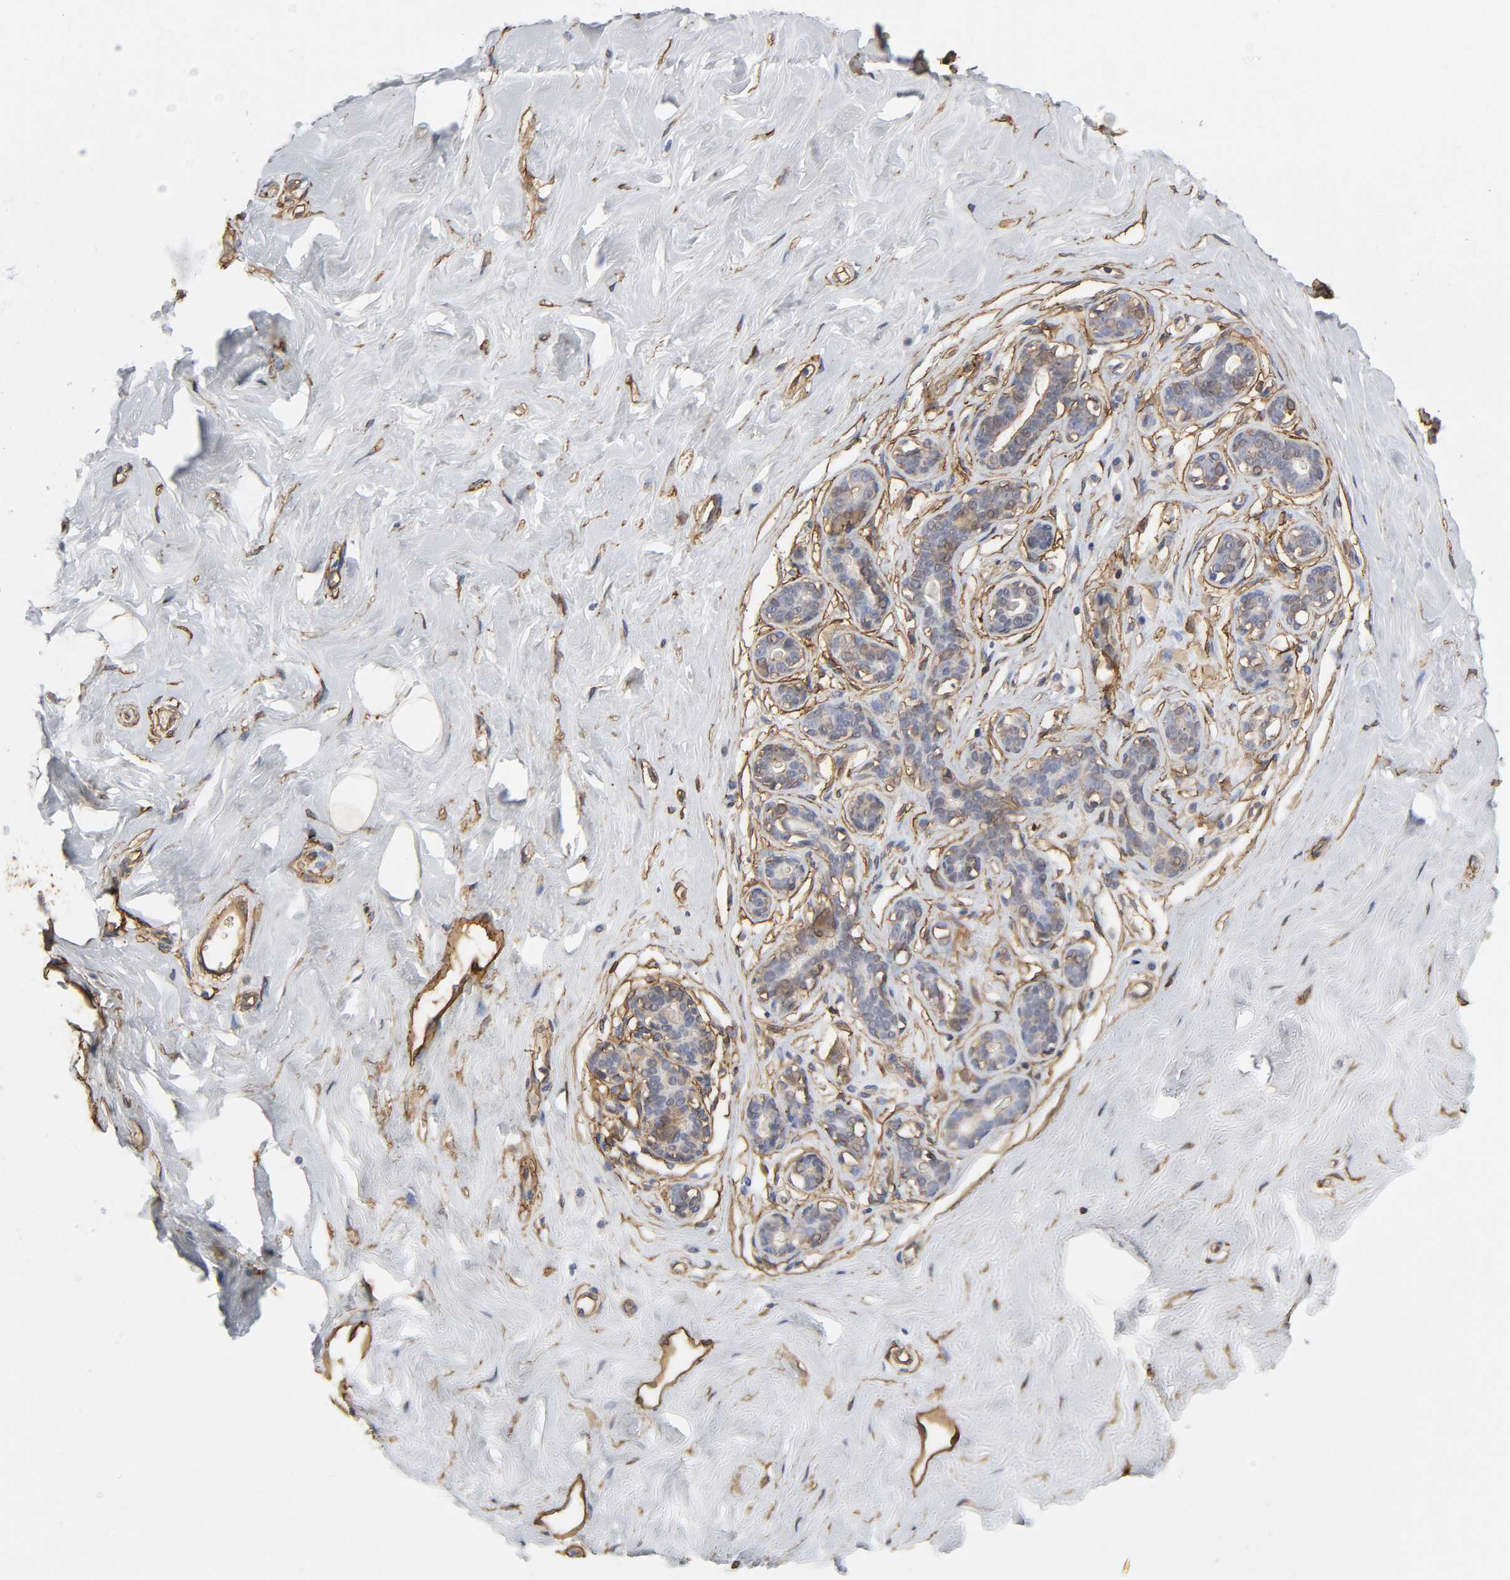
{"staining": {"intensity": "weak", "quantity": "25%-75%", "location": "cytoplasmic/membranous"}, "tissue": "breast", "cell_type": "Adipocytes", "image_type": "normal", "snomed": [{"axis": "morphology", "description": "Normal tissue, NOS"}, {"axis": "topography", "description": "Breast"}], "caption": "Unremarkable breast shows weak cytoplasmic/membranous expression in approximately 25%-75% of adipocytes (IHC, brightfield microscopy, high magnification)..", "gene": "ANXA2", "patient": {"sex": "female", "age": 23}}